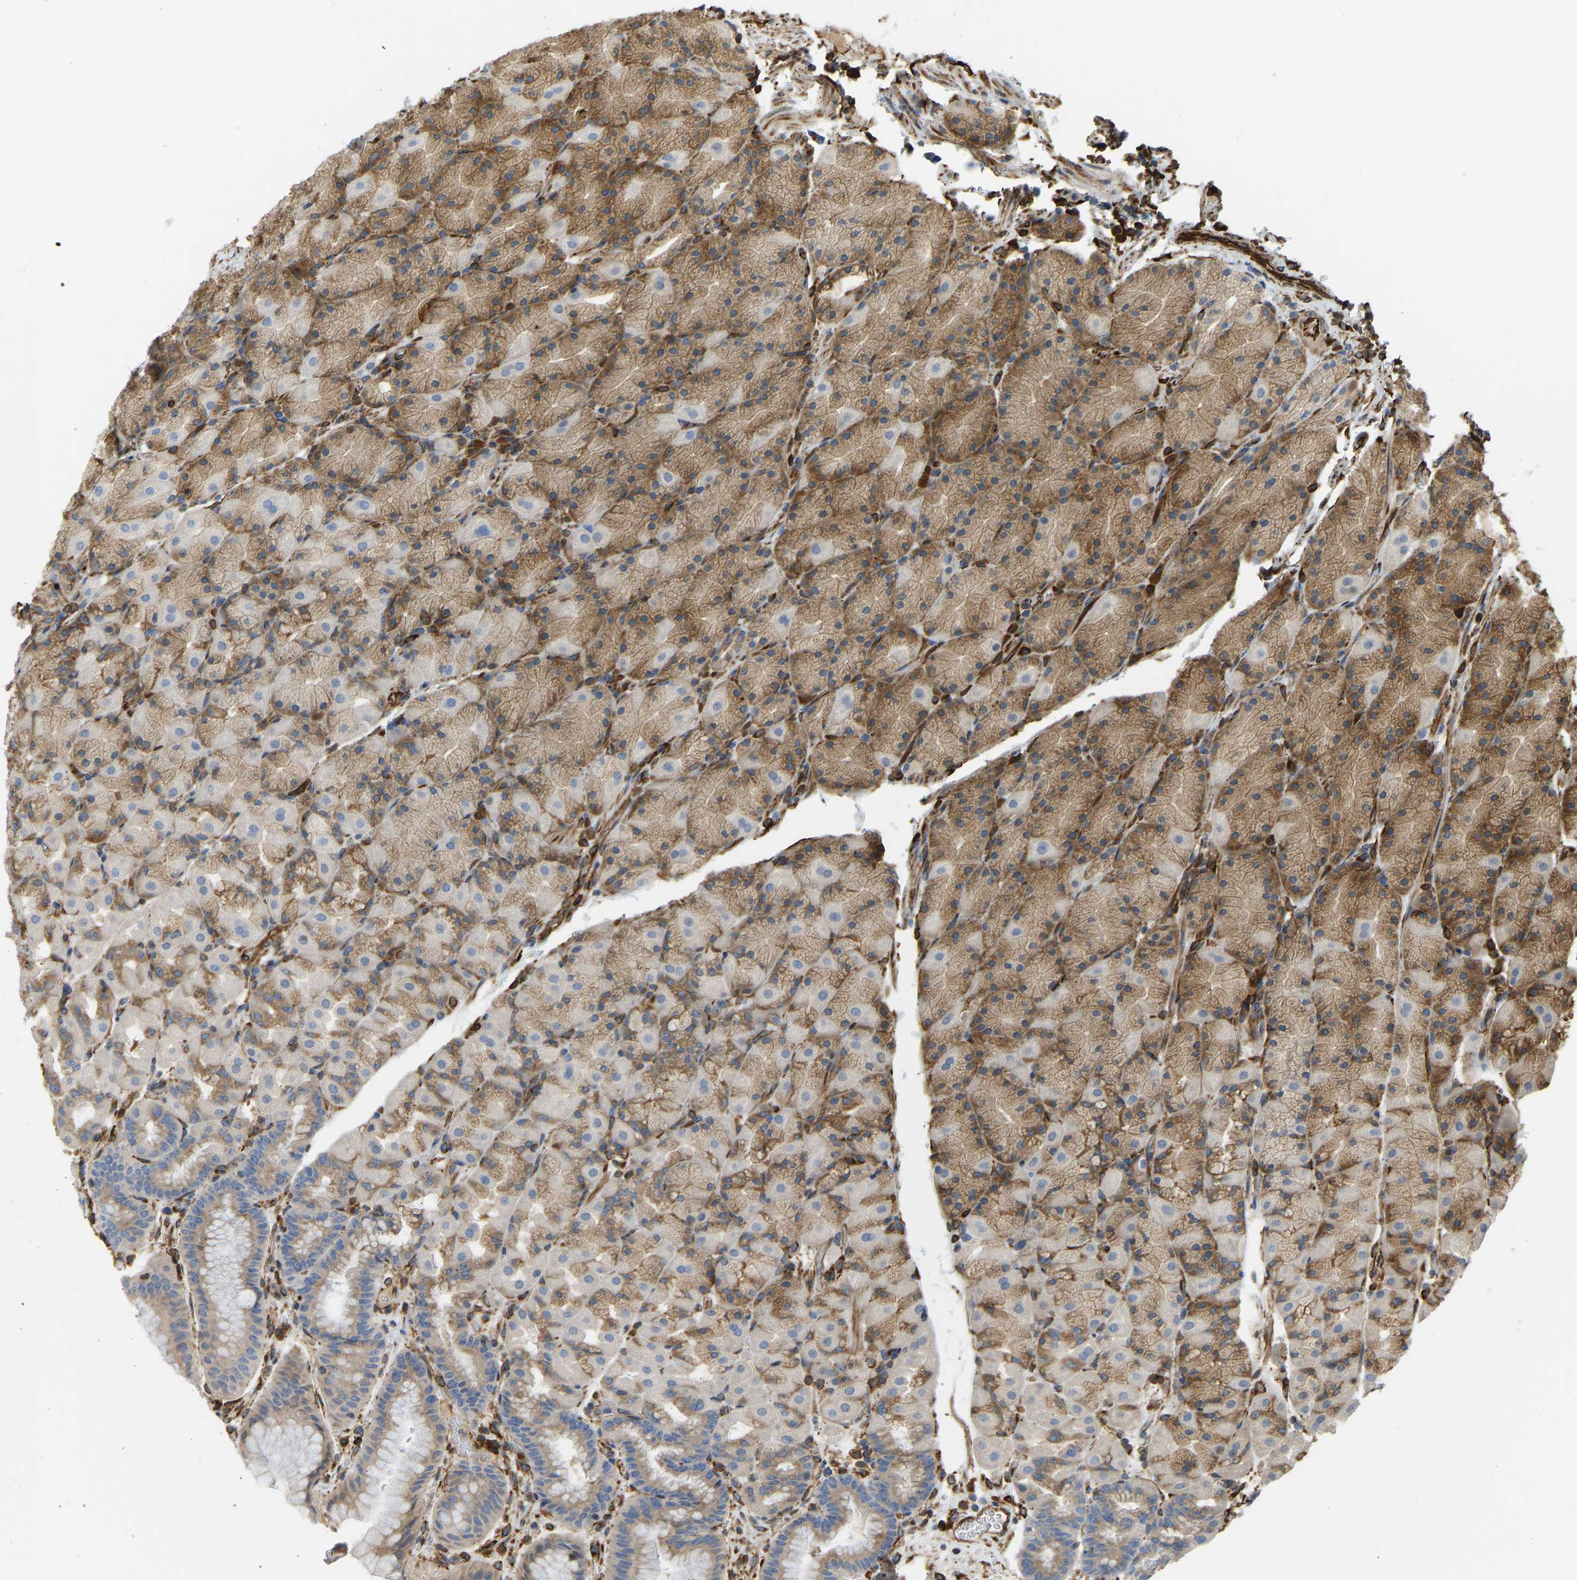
{"staining": {"intensity": "moderate", "quantity": ">75%", "location": "cytoplasmic/membranous"}, "tissue": "stomach", "cell_type": "Glandular cells", "image_type": "normal", "snomed": [{"axis": "morphology", "description": "Normal tissue, NOS"}, {"axis": "morphology", "description": "Carcinoid, malignant, NOS"}, {"axis": "topography", "description": "Stomach, upper"}], "caption": "Protein analysis of benign stomach shows moderate cytoplasmic/membranous staining in approximately >75% of glandular cells.", "gene": "BEX3", "patient": {"sex": "male", "age": 39}}